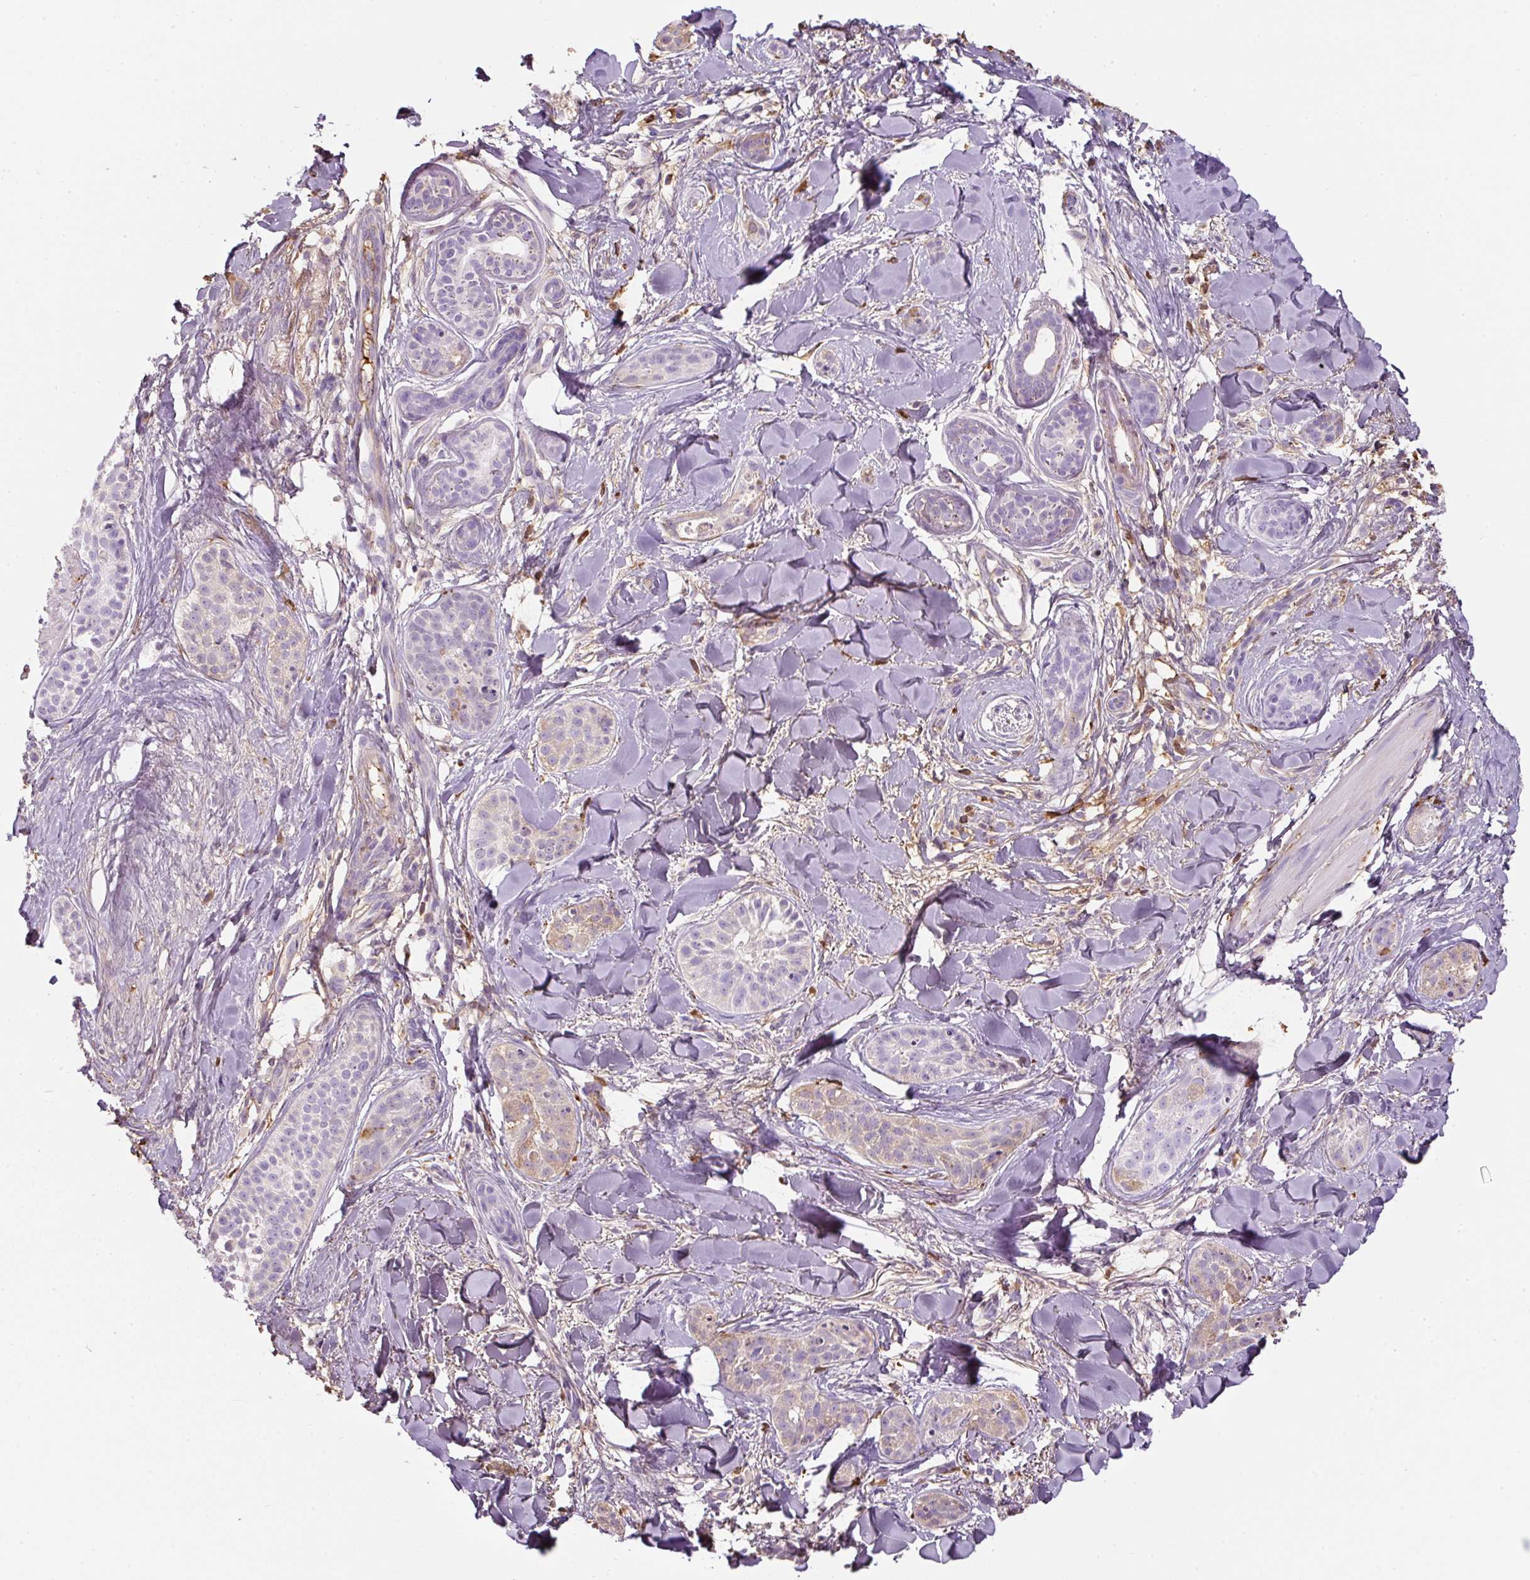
{"staining": {"intensity": "negative", "quantity": "none", "location": "none"}, "tissue": "skin cancer", "cell_type": "Tumor cells", "image_type": "cancer", "snomed": [{"axis": "morphology", "description": "Basal cell carcinoma"}, {"axis": "topography", "description": "Skin"}], "caption": "Immunohistochemistry (IHC) histopathology image of neoplastic tissue: human skin cancer (basal cell carcinoma) stained with DAB displays no significant protein expression in tumor cells.", "gene": "APOA1", "patient": {"sex": "male", "age": 52}}